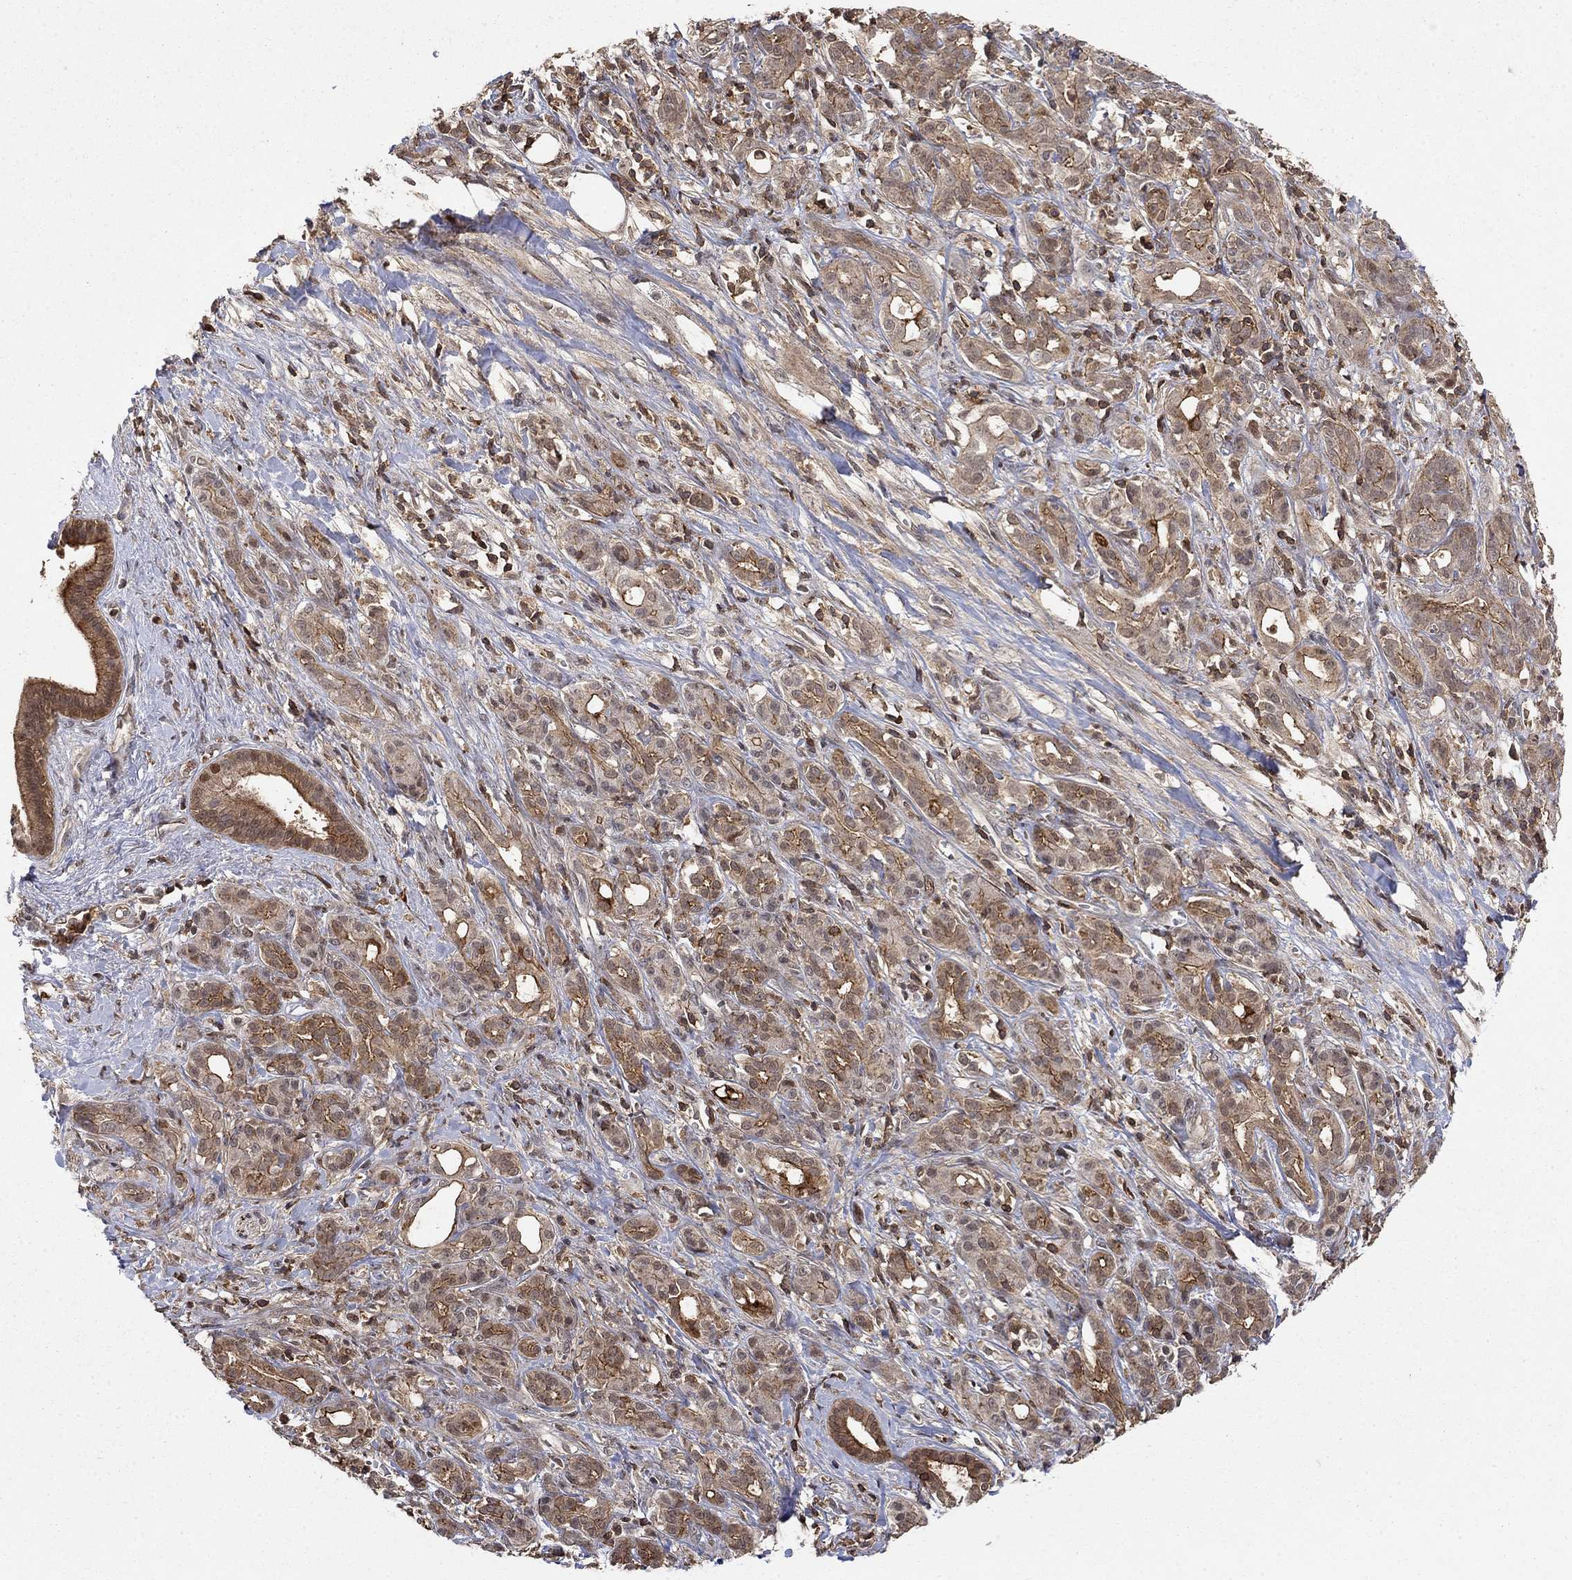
{"staining": {"intensity": "strong", "quantity": "25%-75%", "location": "cytoplasmic/membranous"}, "tissue": "pancreatic cancer", "cell_type": "Tumor cells", "image_type": "cancer", "snomed": [{"axis": "morphology", "description": "Adenocarcinoma, NOS"}, {"axis": "topography", "description": "Pancreas"}], "caption": "Pancreatic cancer was stained to show a protein in brown. There is high levels of strong cytoplasmic/membranous expression in about 25%-75% of tumor cells.", "gene": "CCDC66", "patient": {"sex": "male", "age": 61}}